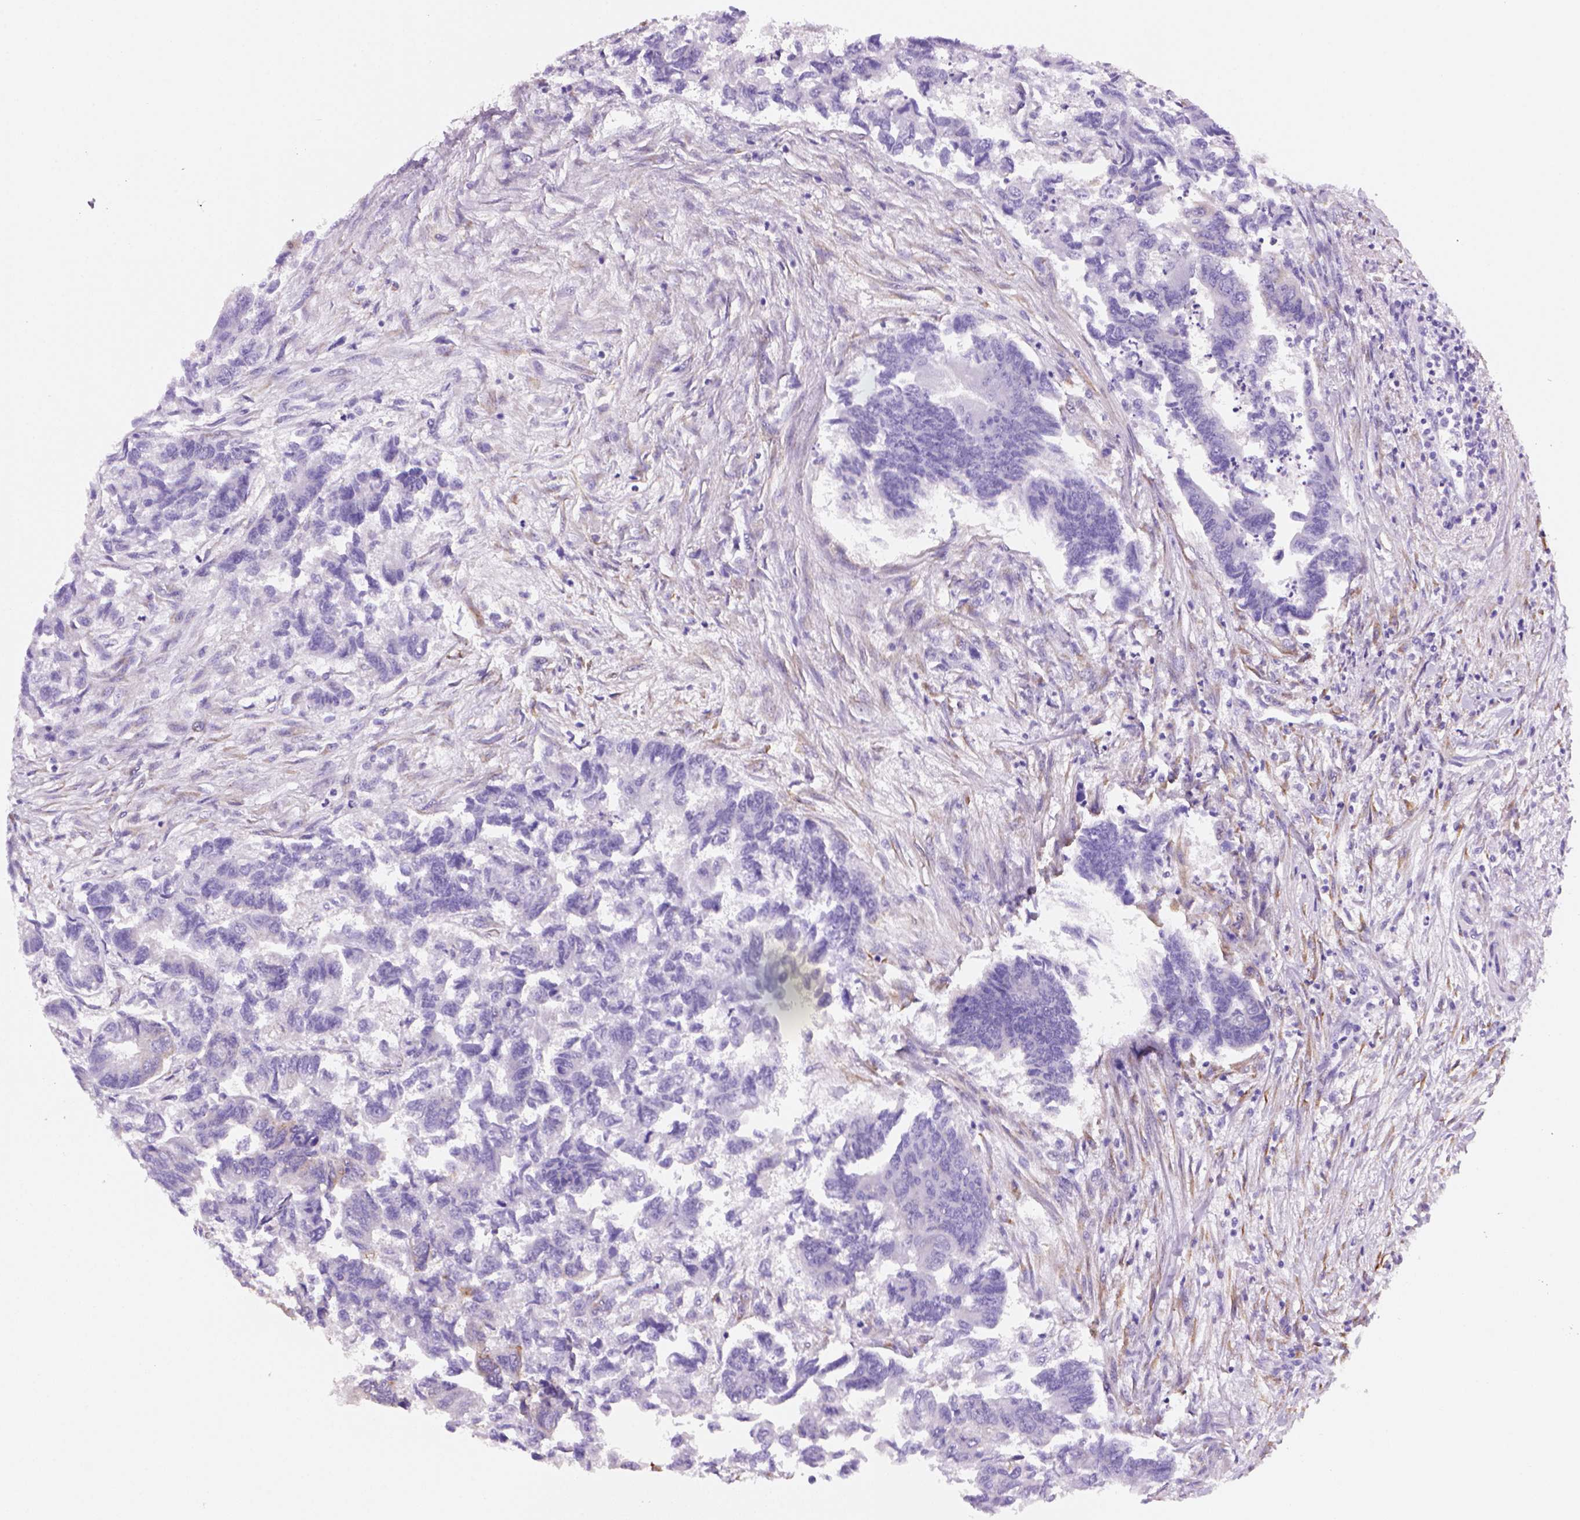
{"staining": {"intensity": "negative", "quantity": "none", "location": "none"}, "tissue": "colorectal cancer", "cell_type": "Tumor cells", "image_type": "cancer", "snomed": [{"axis": "morphology", "description": "Adenocarcinoma, NOS"}, {"axis": "topography", "description": "Colon"}], "caption": "There is no significant staining in tumor cells of adenocarcinoma (colorectal). (DAB immunohistochemistry visualized using brightfield microscopy, high magnification).", "gene": "CES2", "patient": {"sex": "female", "age": 65}}